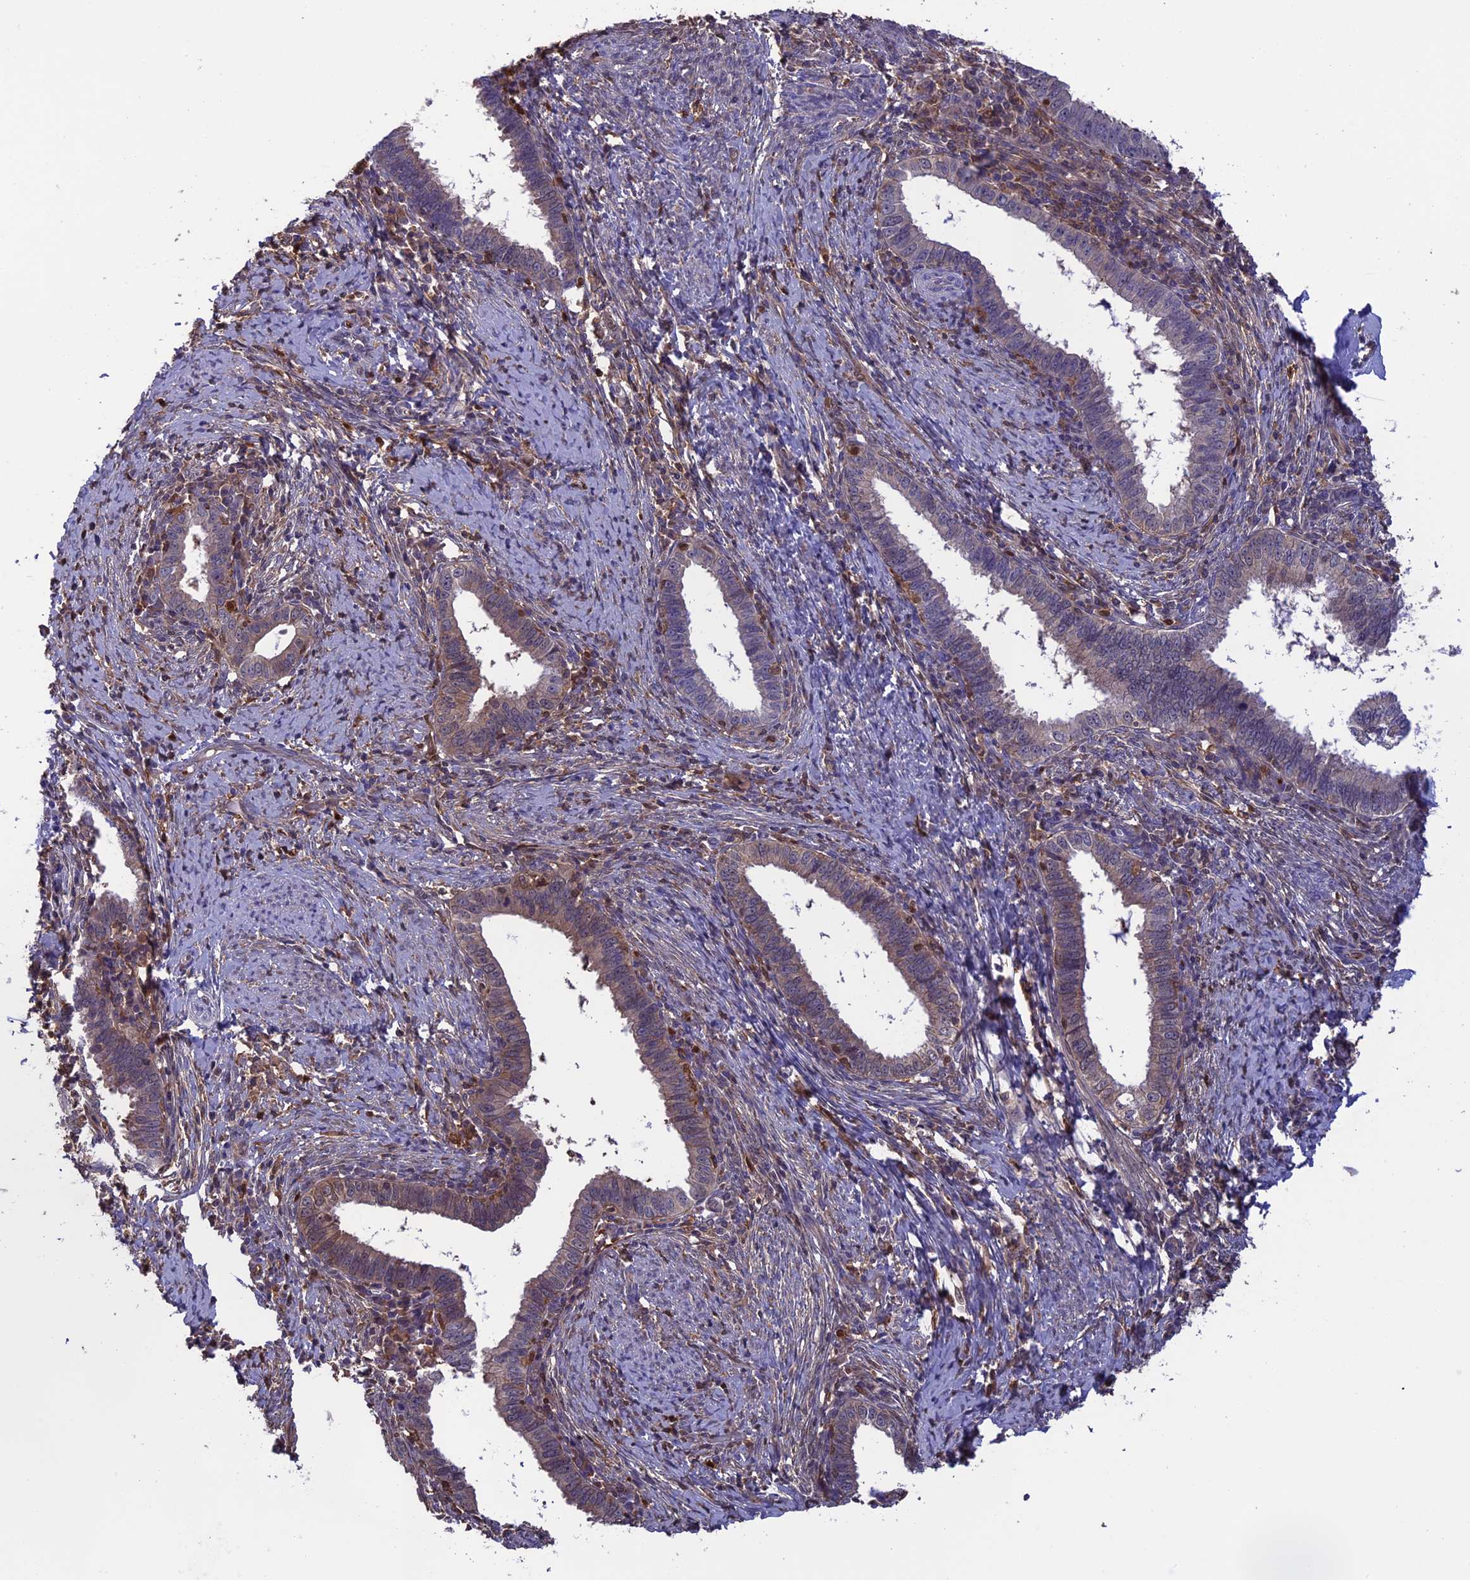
{"staining": {"intensity": "weak", "quantity": "25%-75%", "location": "cytoplasmic/membranous"}, "tissue": "cervical cancer", "cell_type": "Tumor cells", "image_type": "cancer", "snomed": [{"axis": "morphology", "description": "Adenocarcinoma, NOS"}, {"axis": "topography", "description": "Cervix"}], "caption": "A high-resolution photomicrograph shows IHC staining of adenocarcinoma (cervical), which exhibits weak cytoplasmic/membranous staining in about 25%-75% of tumor cells.", "gene": "ARHGAP18", "patient": {"sex": "female", "age": 36}}